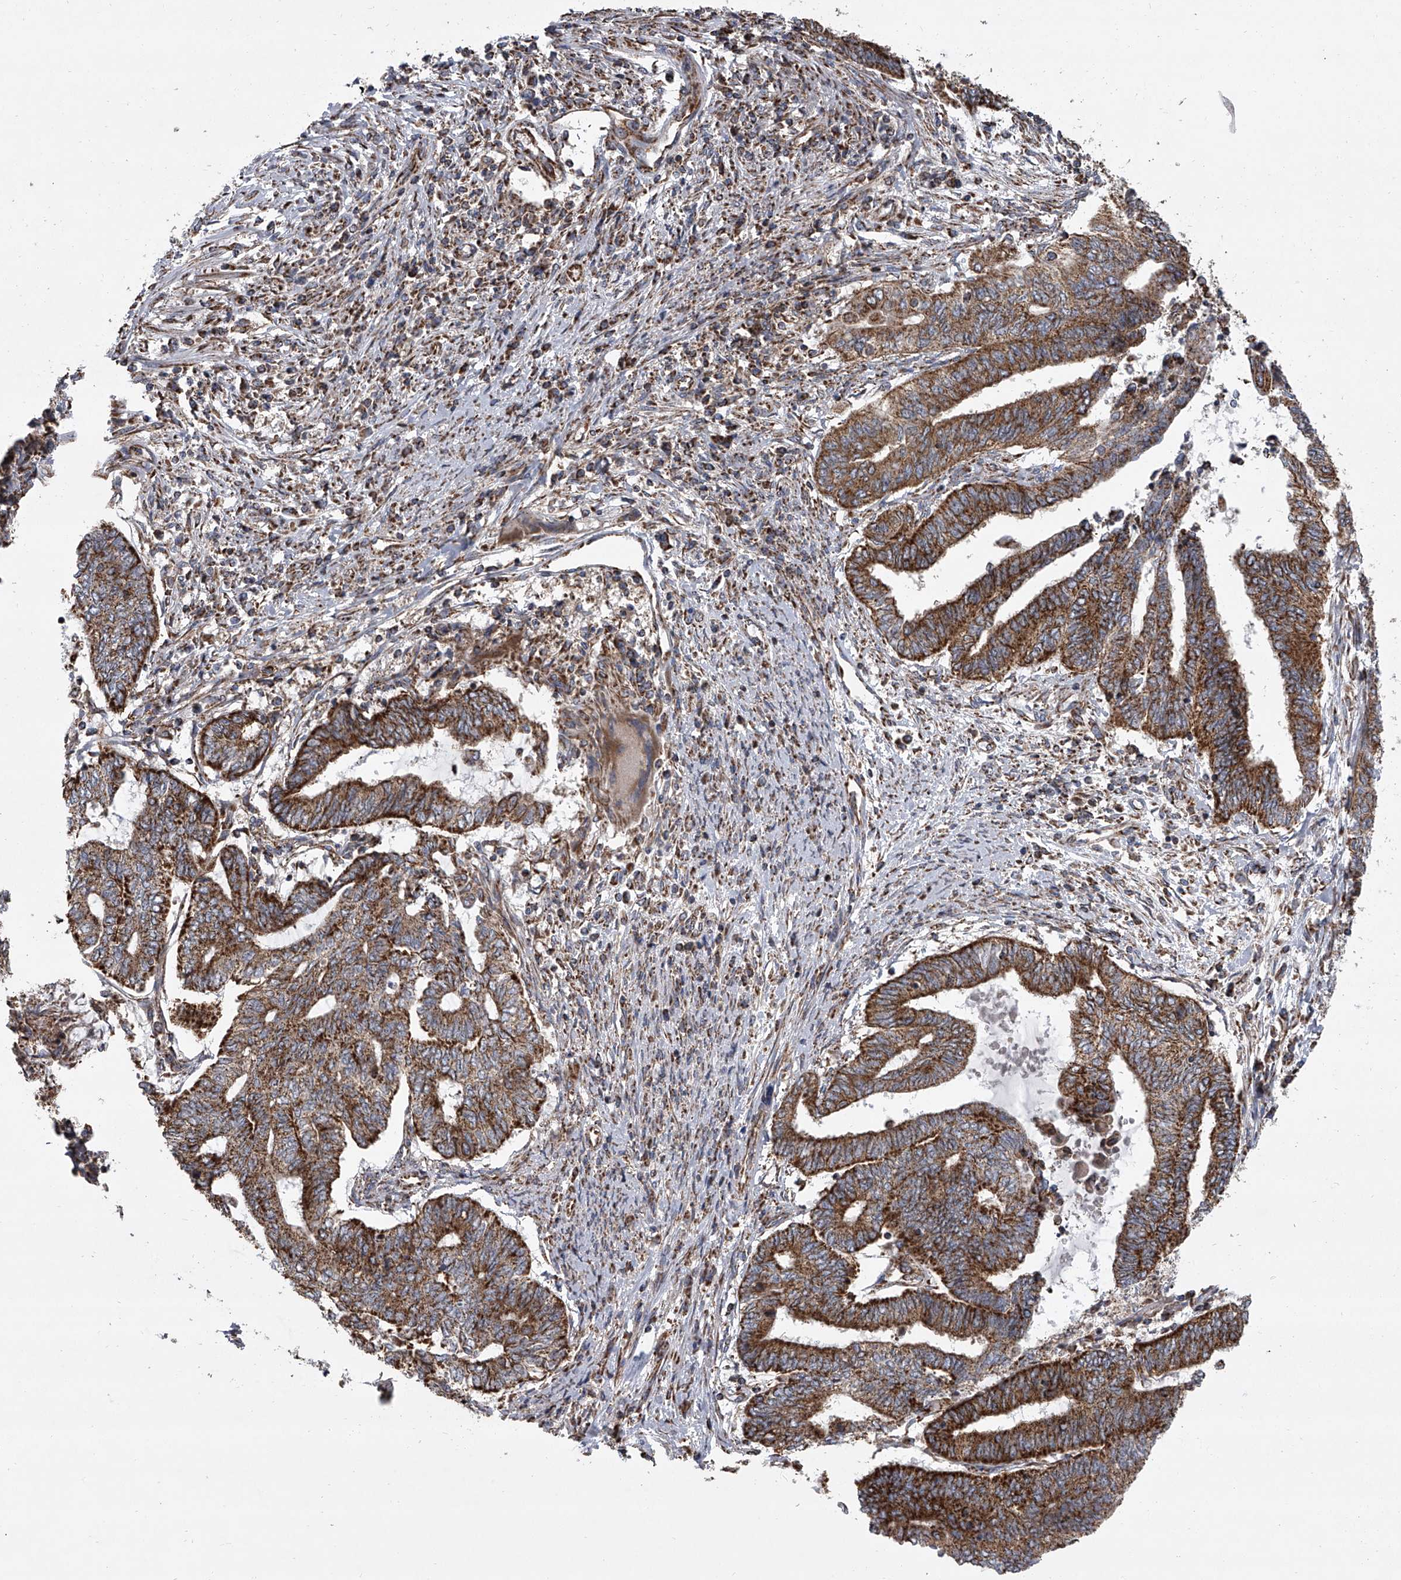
{"staining": {"intensity": "strong", "quantity": ">75%", "location": "cytoplasmic/membranous"}, "tissue": "endometrial cancer", "cell_type": "Tumor cells", "image_type": "cancer", "snomed": [{"axis": "morphology", "description": "Adenocarcinoma, NOS"}, {"axis": "topography", "description": "Uterus"}, {"axis": "topography", "description": "Endometrium"}], "caption": "Immunohistochemical staining of endometrial adenocarcinoma exhibits high levels of strong cytoplasmic/membranous protein positivity in about >75% of tumor cells.", "gene": "ZC3H15", "patient": {"sex": "female", "age": 70}}